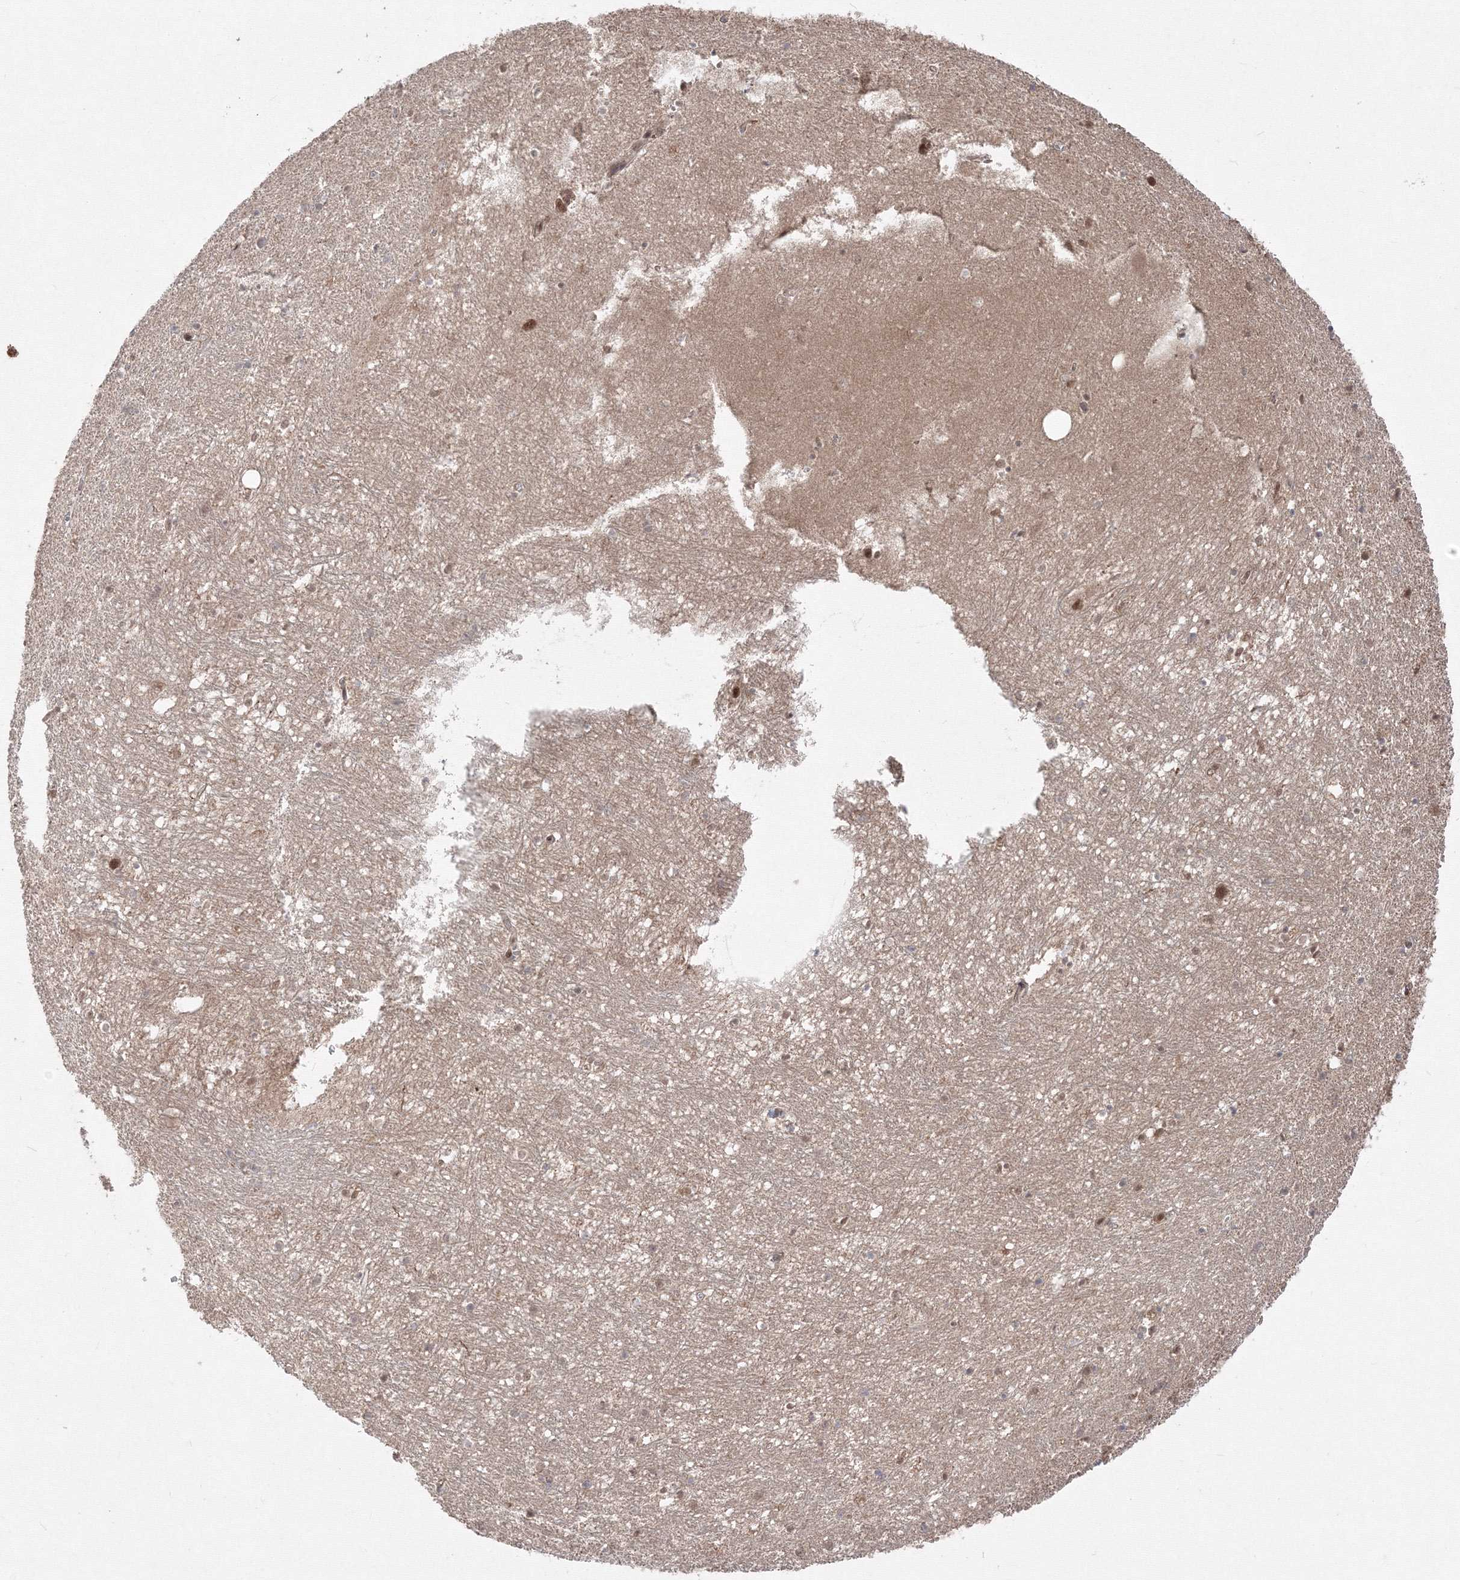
{"staining": {"intensity": "moderate", "quantity": "<25%", "location": "nuclear"}, "tissue": "hippocampus", "cell_type": "Glial cells", "image_type": "normal", "snomed": [{"axis": "morphology", "description": "Normal tissue, NOS"}, {"axis": "topography", "description": "Hippocampus"}], "caption": "Hippocampus stained with immunohistochemistry (IHC) shows moderate nuclear staining in approximately <25% of glial cells. Using DAB (brown) and hematoxylin (blue) stains, captured at high magnification using brightfield microscopy.", "gene": "COPS4", "patient": {"sex": "female", "age": 64}}